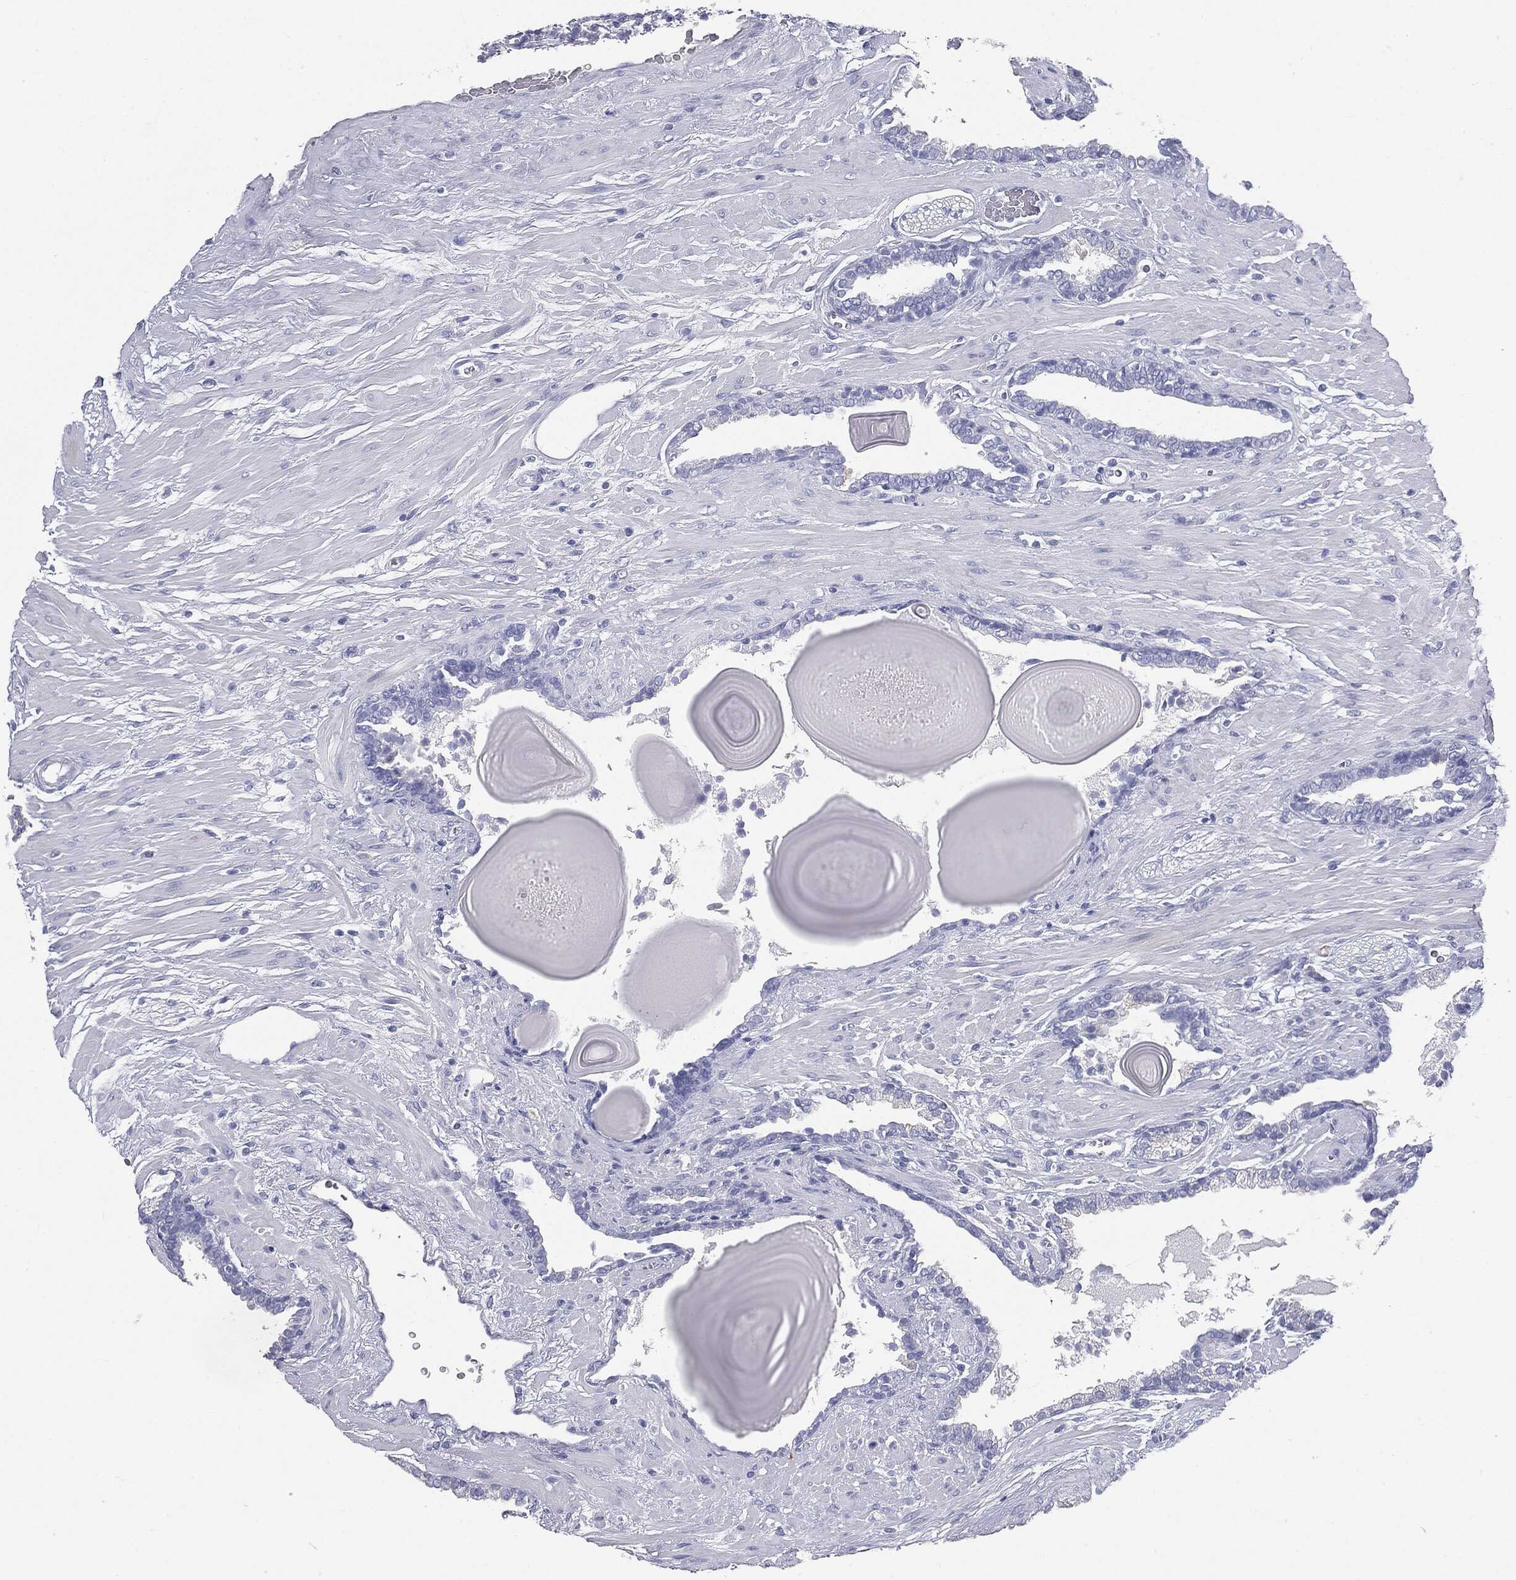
{"staining": {"intensity": "negative", "quantity": "none", "location": "none"}, "tissue": "prostate cancer", "cell_type": "Tumor cells", "image_type": "cancer", "snomed": [{"axis": "morphology", "description": "Adenocarcinoma, Low grade"}, {"axis": "topography", "description": "Prostate"}], "caption": "Protein analysis of prostate cancer shows no significant positivity in tumor cells.", "gene": "CUZD1", "patient": {"sex": "male", "age": 69}}